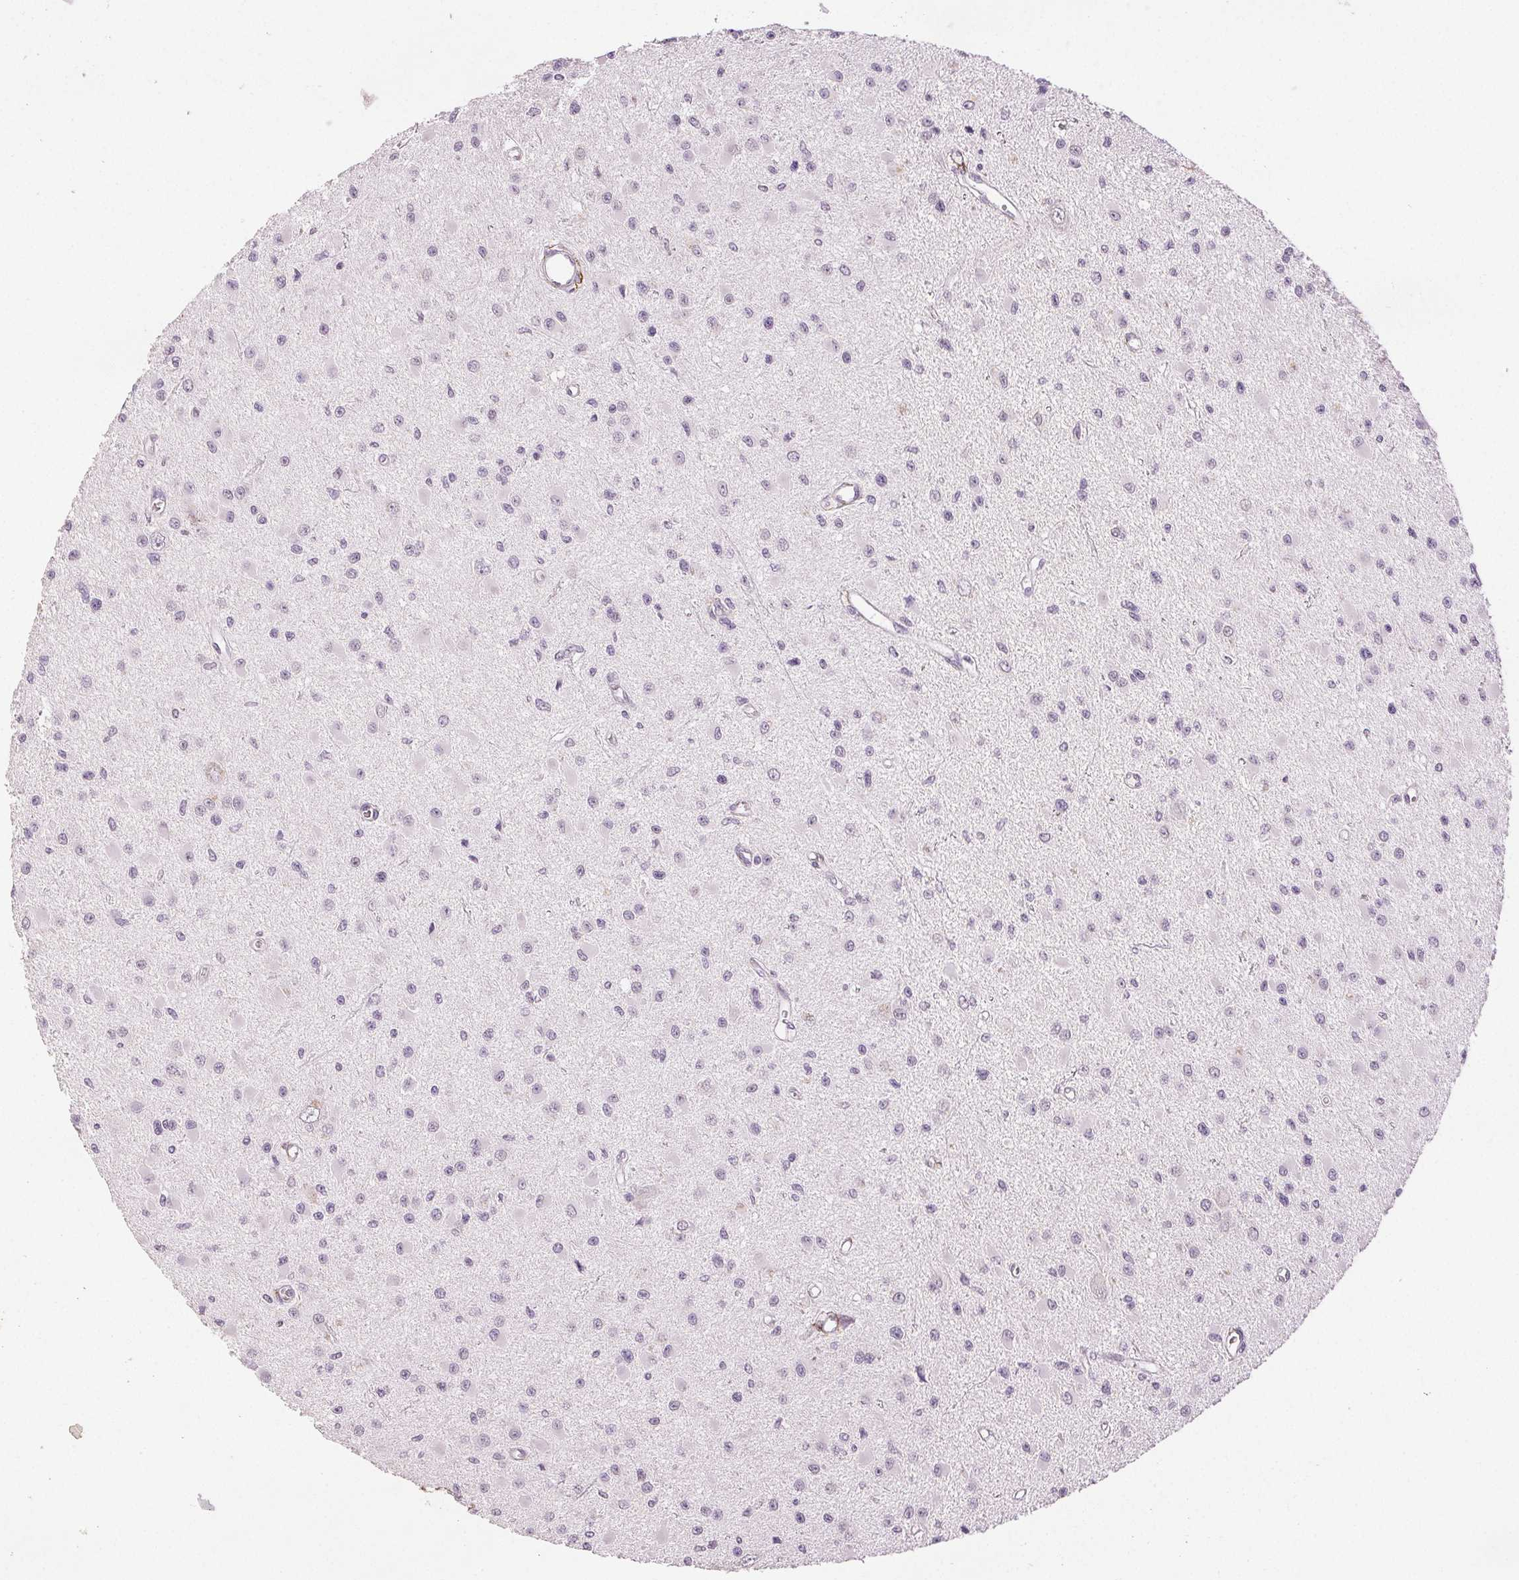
{"staining": {"intensity": "negative", "quantity": "none", "location": "none"}, "tissue": "glioma", "cell_type": "Tumor cells", "image_type": "cancer", "snomed": [{"axis": "morphology", "description": "Glioma, malignant, High grade"}, {"axis": "topography", "description": "Brain"}], "caption": "High power microscopy micrograph of an immunohistochemistry micrograph of high-grade glioma (malignant), revealing no significant positivity in tumor cells.", "gene": "FBN1", "patient": {"sex": "male", "age": 54}}